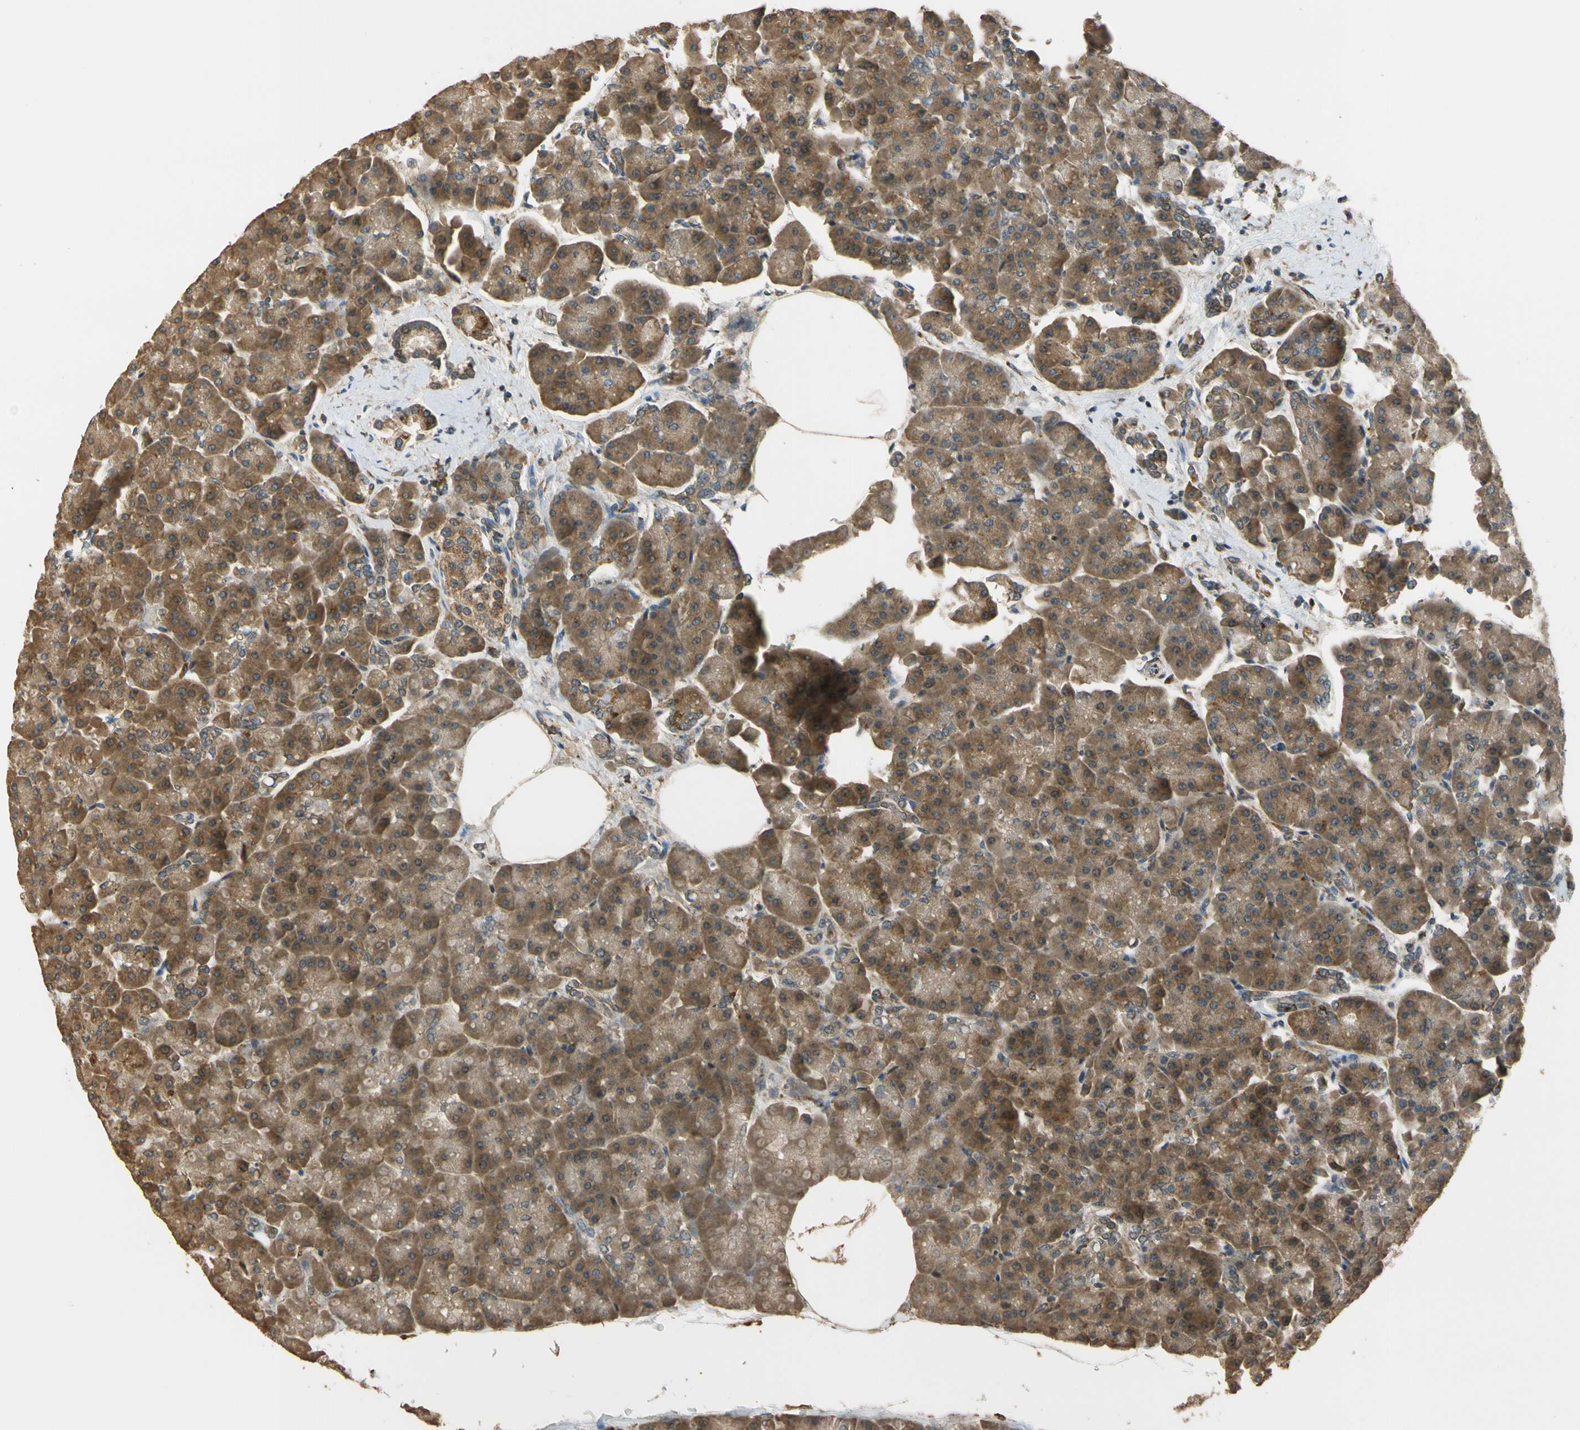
{"staining": {"intensity": "moderate", "quantity": ">75%", "location": "cytoplasmic/membranous"}, "tissue": "pancreas", "cell_type": "Exocrine glandular cells", "image_type": "normal", "snomed": [{"axis": "morphology", "description": "Normal tissue, NOS"}, {"axis": "topography", "description": "Pancreas"}], "caption": "A brown stain labels moderate cytoplasmic/membranous positivity of a protein in exocrine glandular cells of unremarkable pancreas.", "gene": "LAMTOR1", "patient": {"sex": "female", "age": 70}}